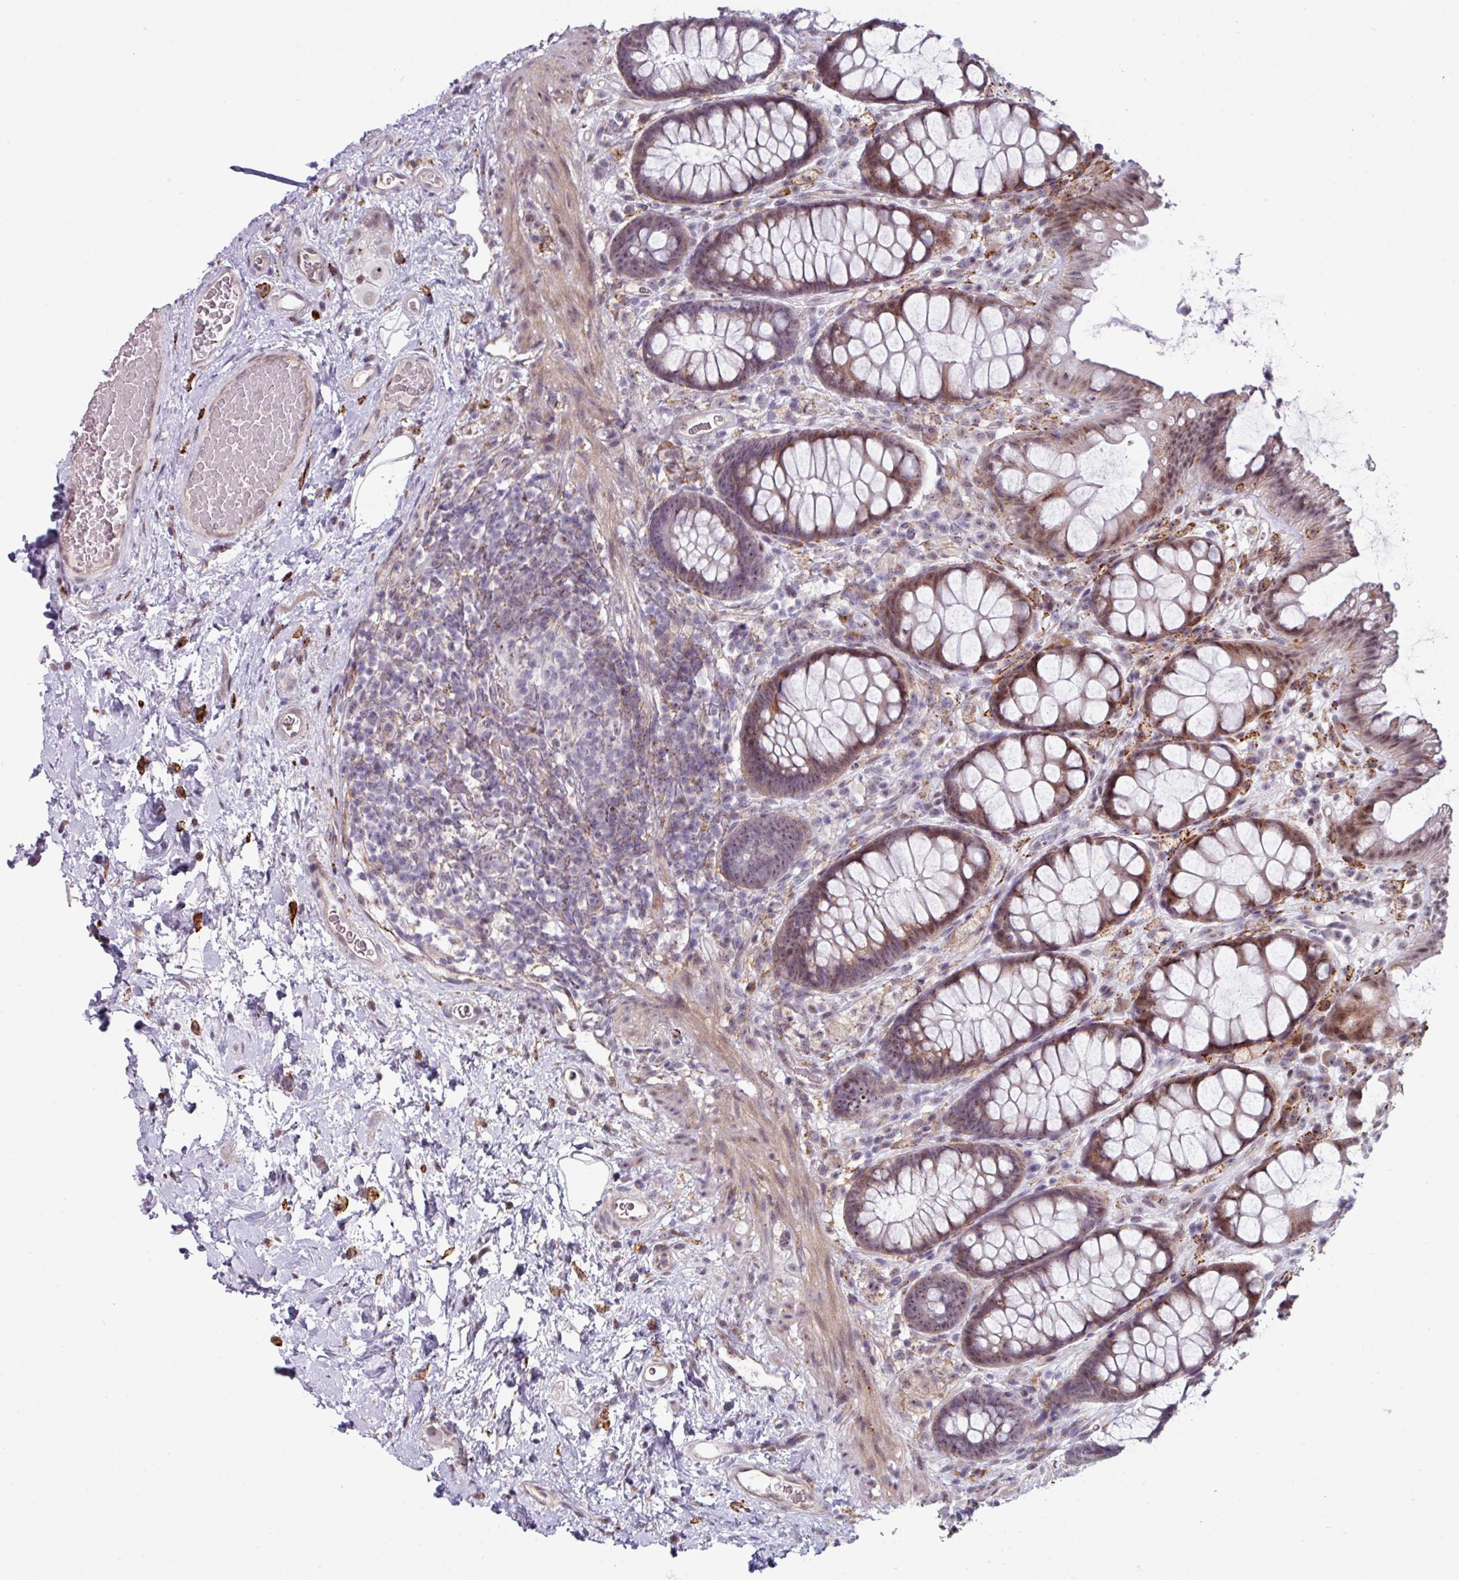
{"staining": {"intensity": "moderate", "quantity": ">75%", "location": "cytoplasmic/membranous,nuclear"}, "tissue": "rectum", "cell_type": "Glandular cells", "image_type": "normal", "snomed": [{"axis": "morphology", "description": "Normal tissue, NOS"}, {"axis": "topography", "description": "Rectum"}], "caption": "High-power microscopy captured an IHC histopathology image of benign rectum, revealing moderate cytoplasmic/membranous,nuclear expression in approximately >75% of glandular cells. The protein is shown in brown color, while the nuclei are stained blue.", "gene": "BMS1", "patient": {"sex": "female", "age": 67}}